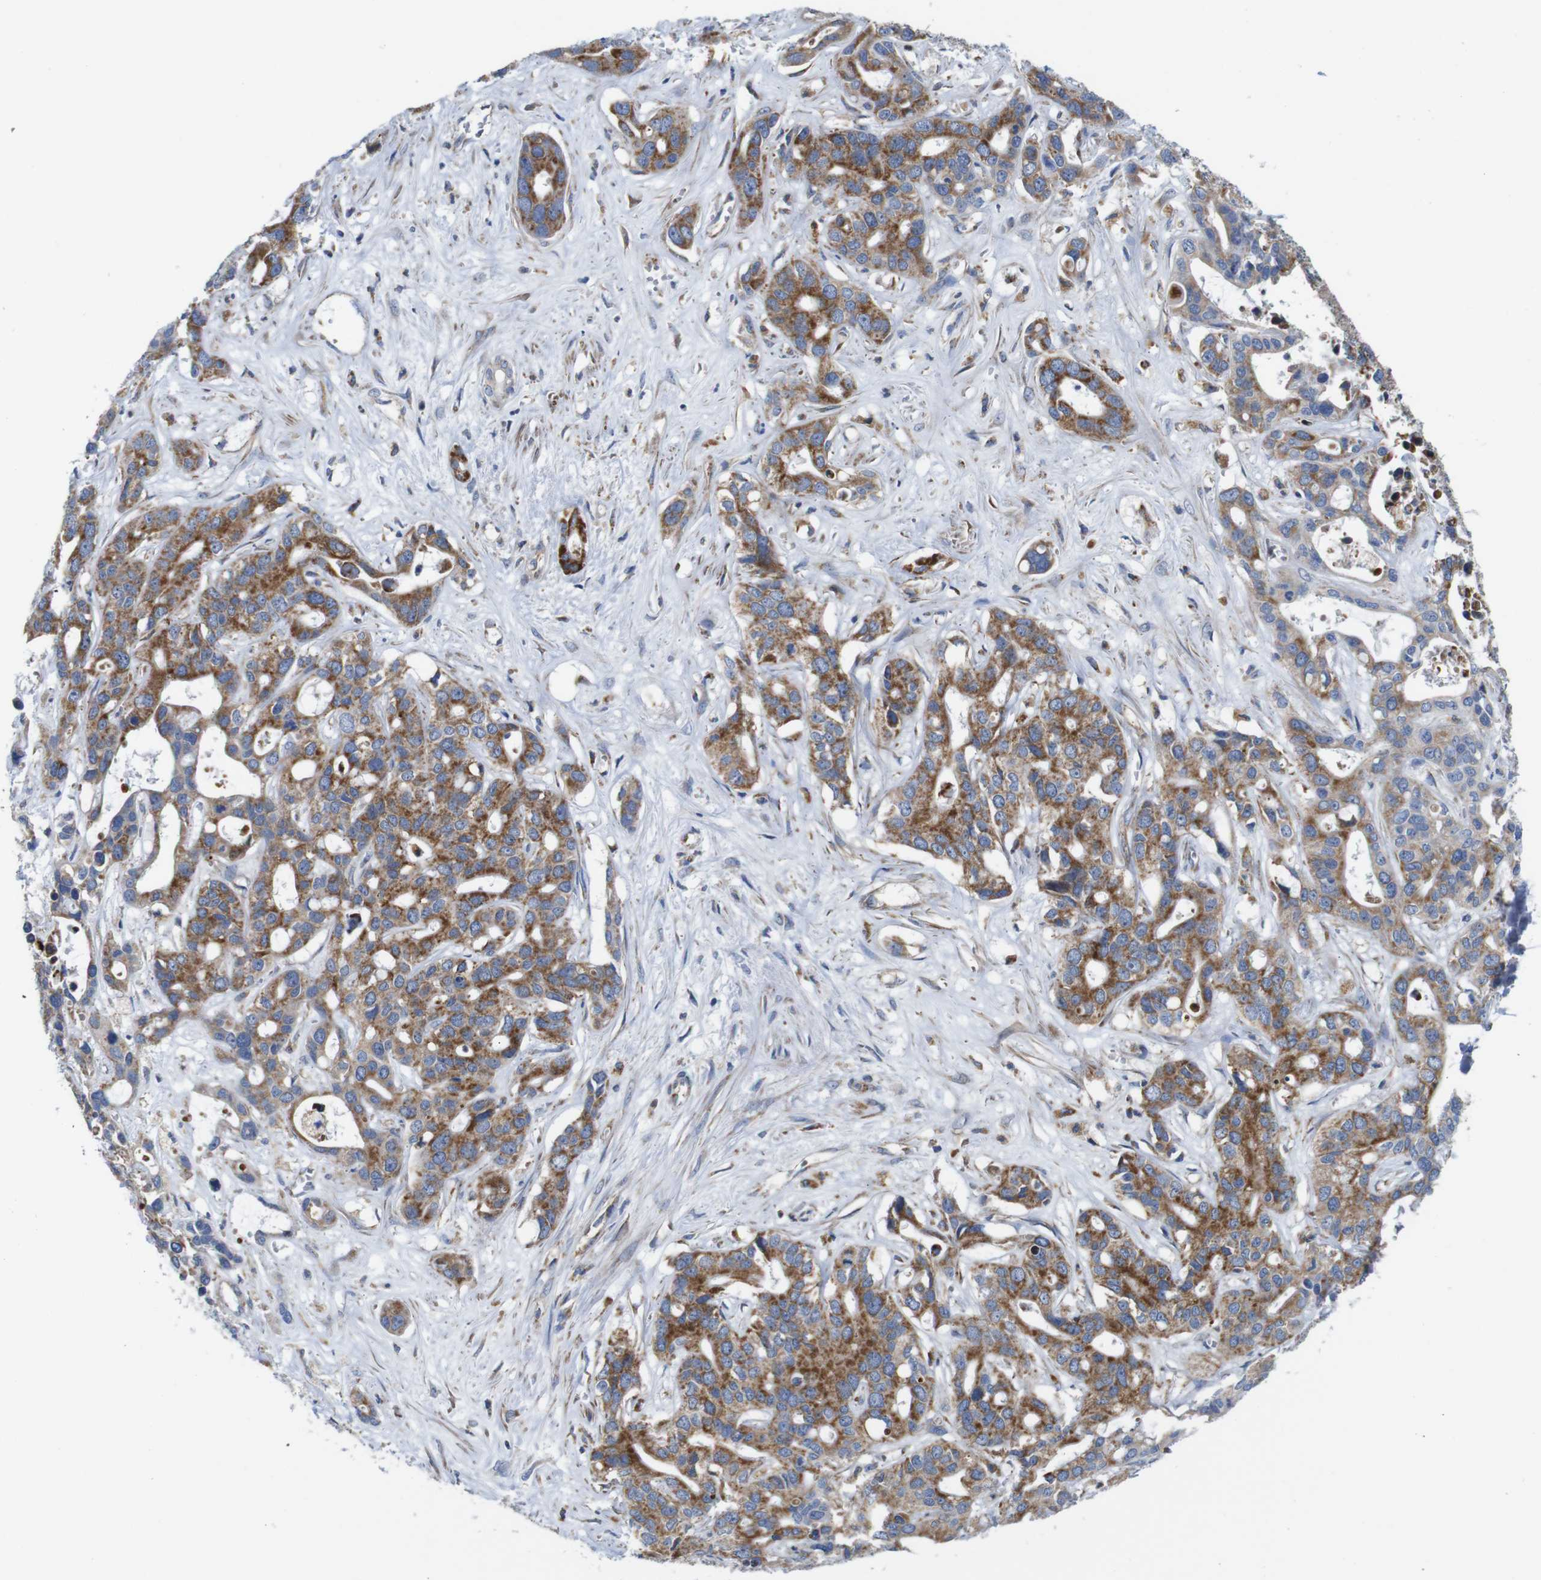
{"staining": {"intensity": "strong", "quantity": ">75%", "location": "cytoplasmic/membranous"}, "tissue": "liver cancer", "cell_type": "Tumor cells", "image_type": "cancer", "snomed": [{"axis": "morphology", "description": "Cholangiocarcinoma"}, {"axis": "topography", "description": "Liver"}], "caption": "Immunohistochemical staining of human cholangiocarcinoma (liver) shows high levels of strong cytoplasmic/membranous positivity in approximately >75% of tumor cells. (brown staining indicates protein expression, while blue staining denotes nuclei).", "gene": "PDCD1LG2", "patient": {"sex": "female", "age": 65}}